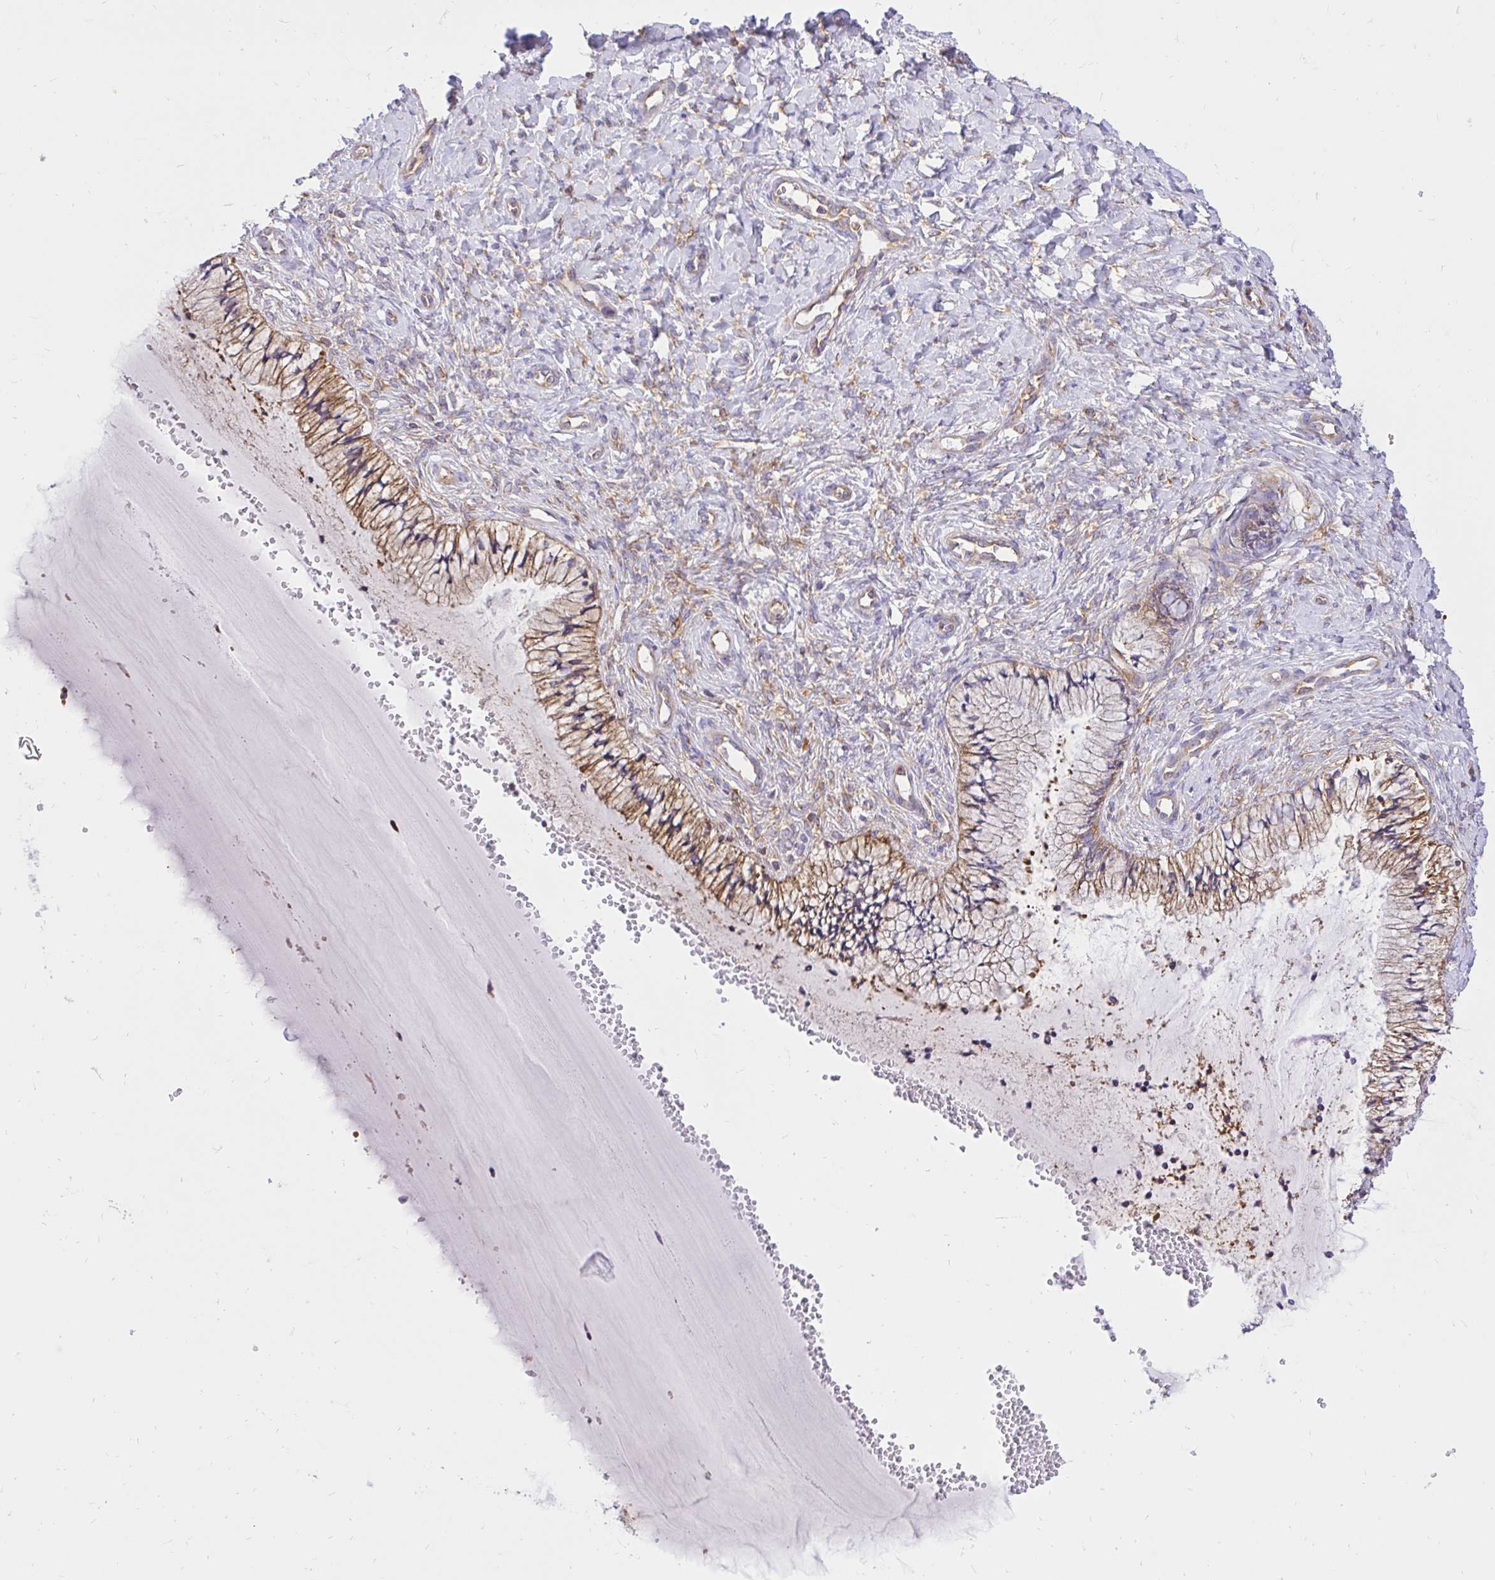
{"staining": {"intensity": "moderate", "quantity": ">75%", "location": "cytoplasmic/membranous"}, "tissue": "cervix", "cell_type": "Glandular cells", "image_type": "normal", "snomed": [{"axis": "morphology", "description": "Normal tissue, NOS"}, {"axis": "topography", "description": "Cervix"}], "caption": "Cervix stained for a protein (brown) displays moderate cytoplasmic/membranous positive expression in about >75% of glandular cells.", "gene": "ABCB10", "patient": {"sex": "female", "age": 37}}